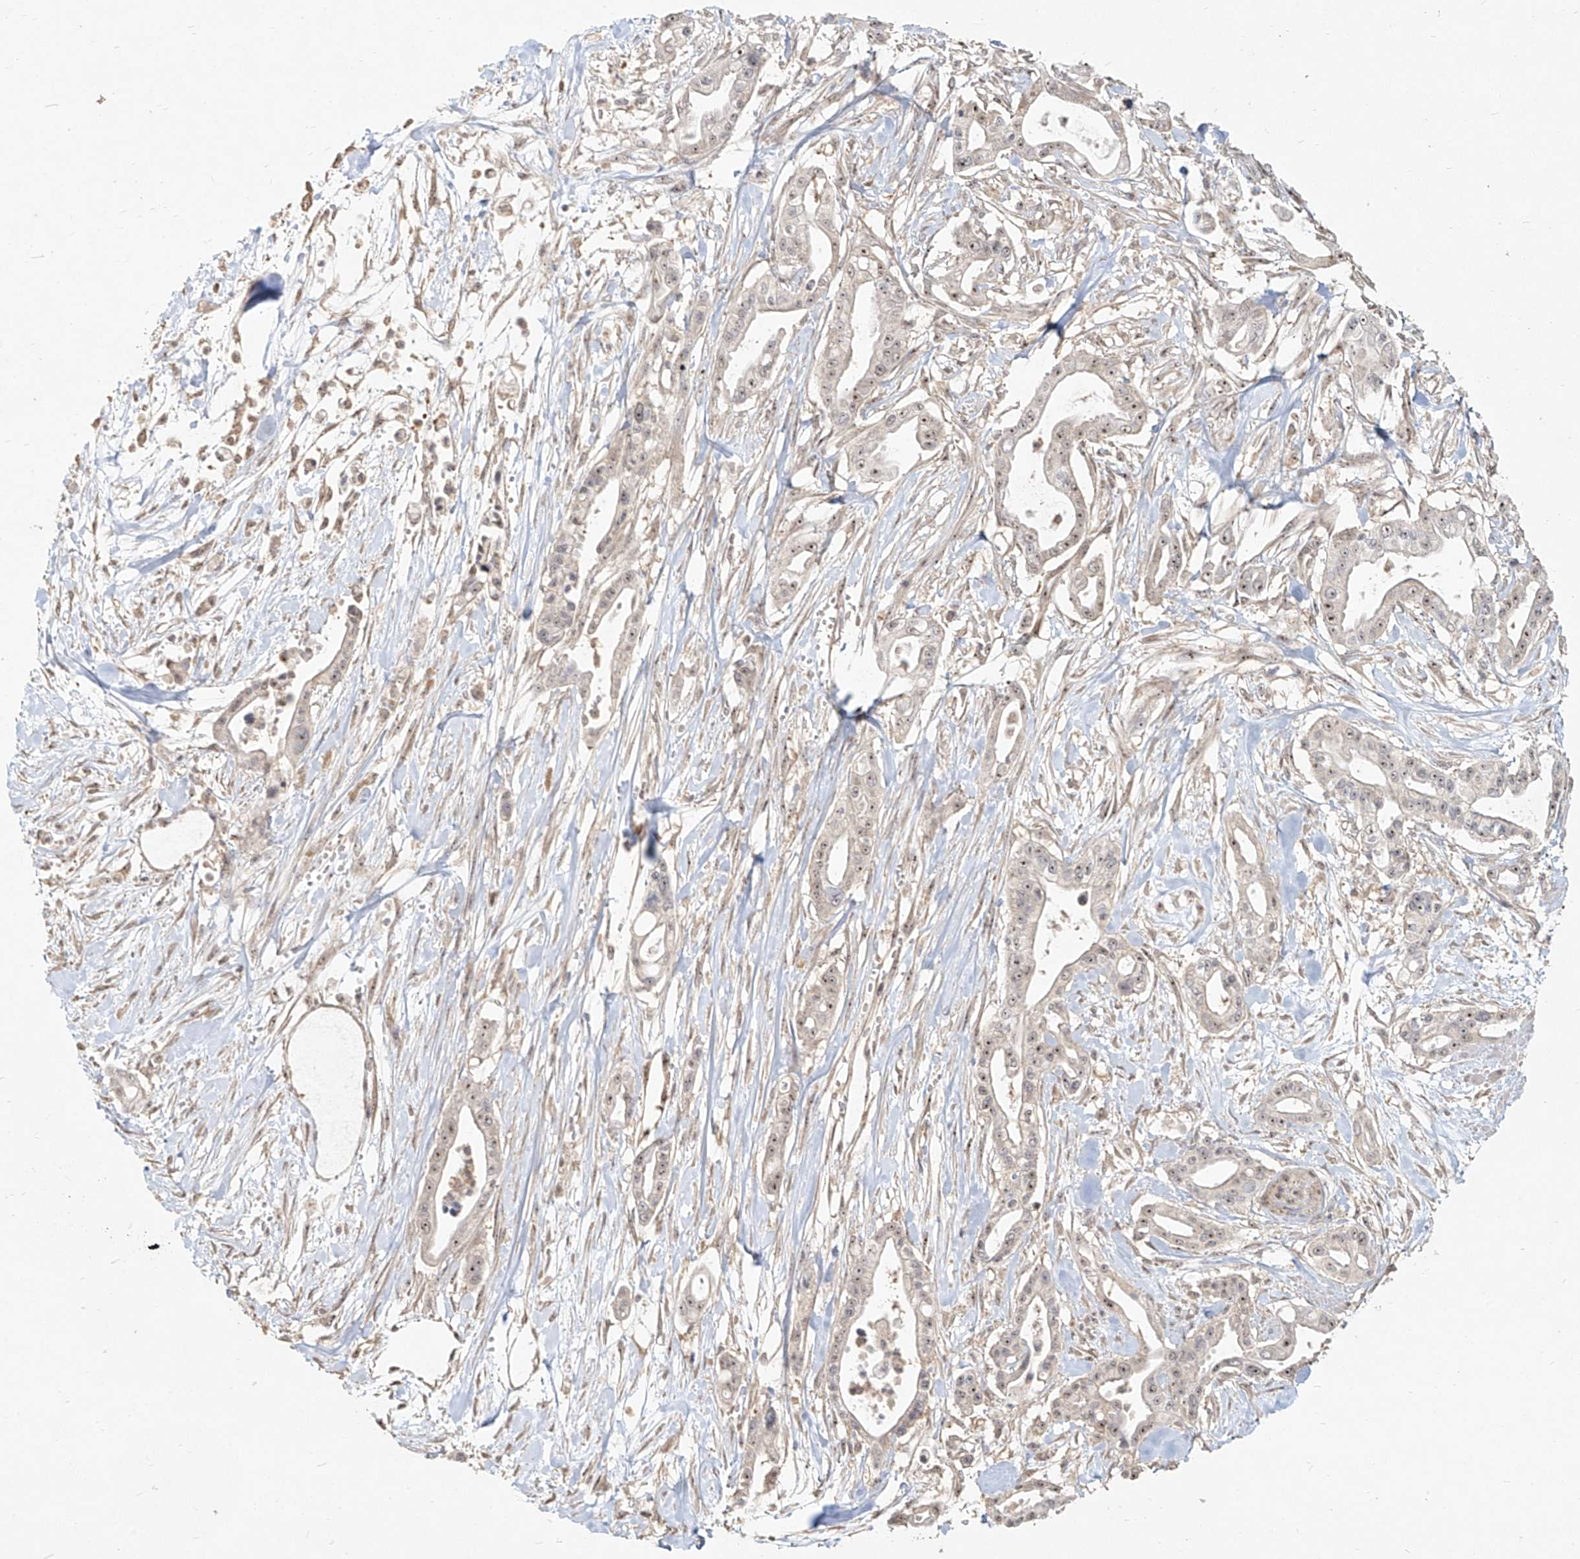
{"staining": {"intensity": "weak", "quantity": "25%-75%", "location": "cytoplasmic/membranous,nuclear"}, "tissue": "pancreatic cancer", "cell_type": "Tumor cells", "image_type": "cancer", "snomed": [{"axis": "morphology", "description": "Adenocarcinoma, NOS"}, {"axis": "topography", "description": "Pancreas"}], "caption": "This photomicrograph demonstrates immunohistochemistry staining of pancreatic cancer (adenocarcinoma), with low weak cytoplasmic/membranous and nuclear staining in about 25%-75% of tumor cells.", "gene": "BYSL", "patient": {"sex": "male", "age": 68}}